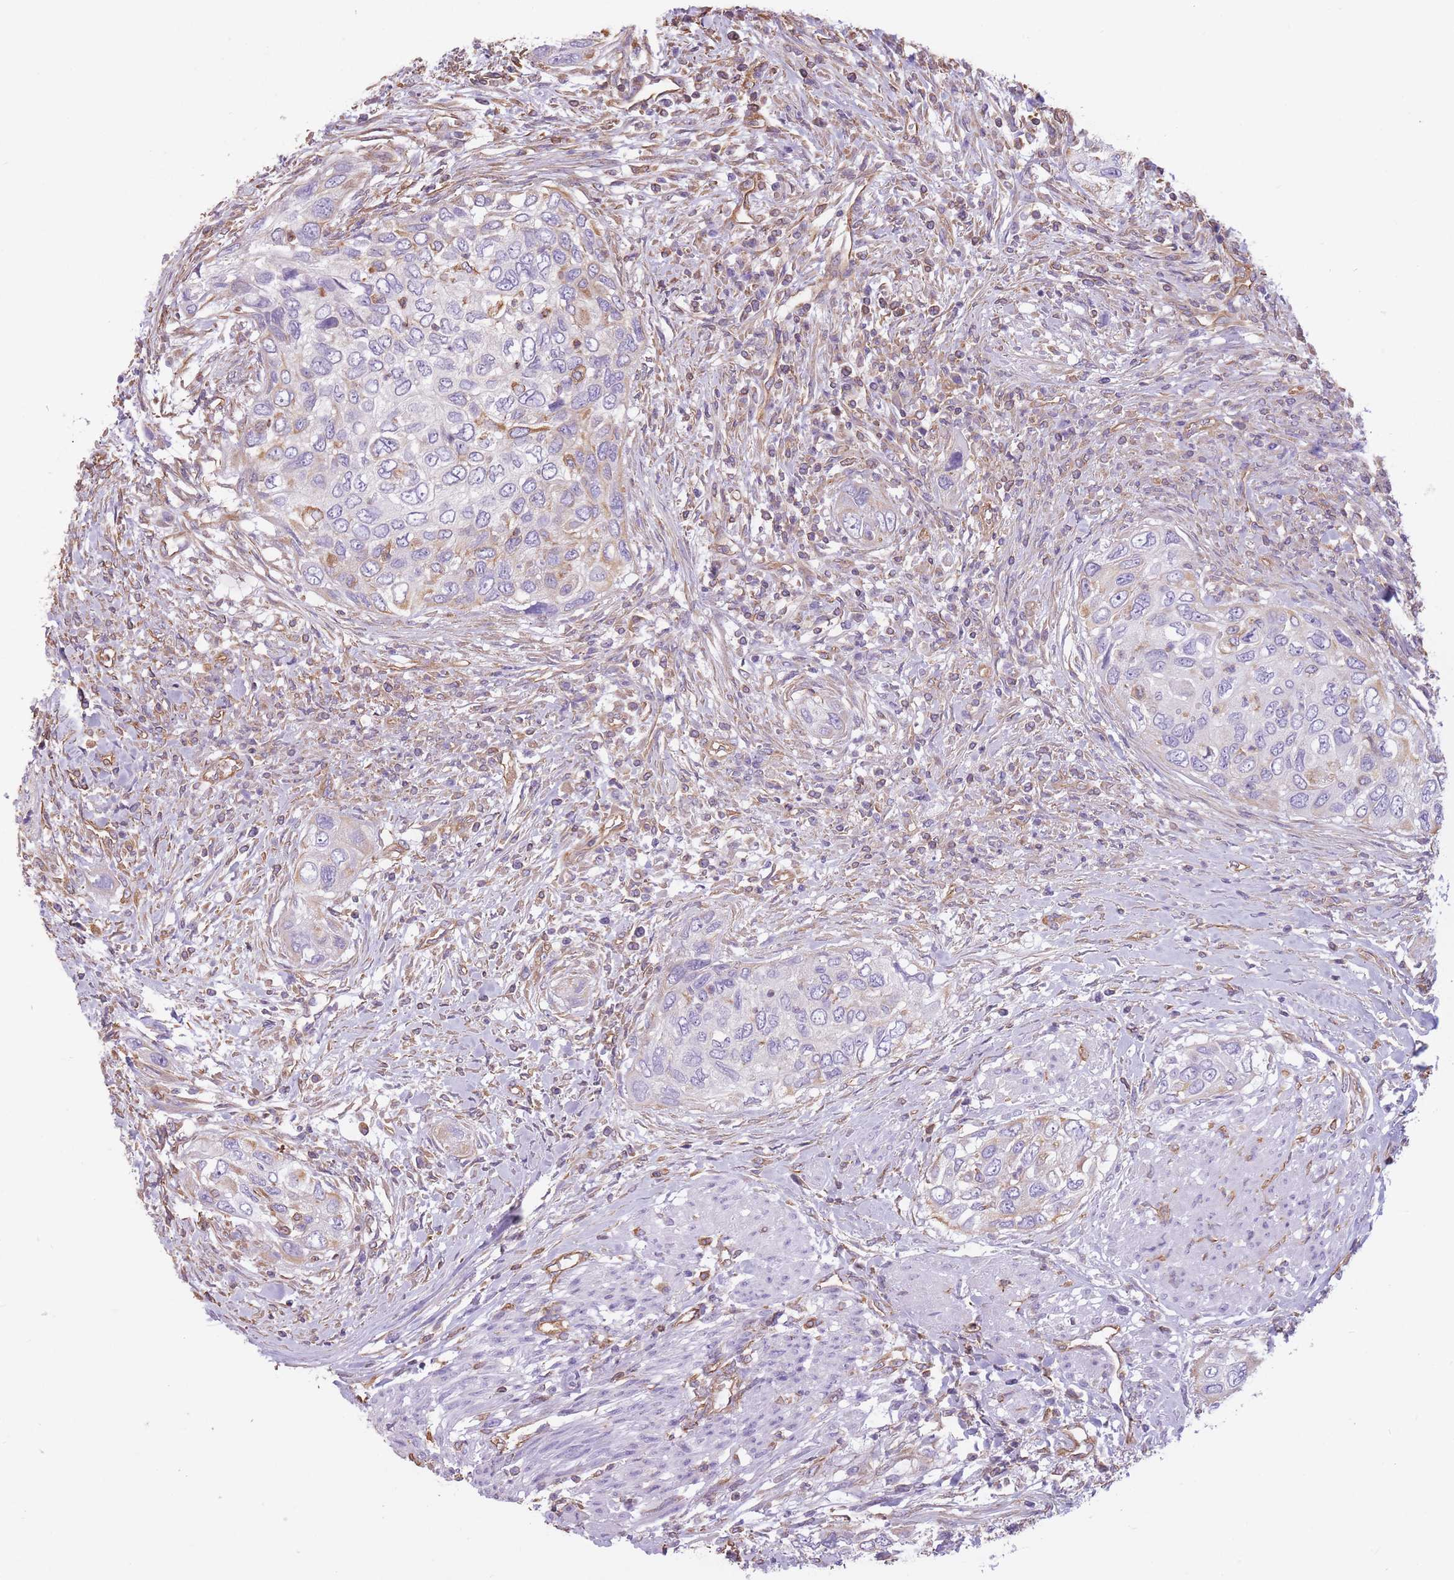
{"staining": {"intensity": "weak", "quantity": "<25%", "location": "cytoplasmic/membranous"}, "tissue": "urothelial cancer", "cell_type": "Tumor cells", "image_type": "cancer", "snomed": [{"axis": "morphology", "description": "Urothelial carcinoma, High grade"}, {"axis": "topography", "description": "Urinary bladder"}], "caption": "High magnification brightfield microscopy of high-grade urothelial carcinoma stained with DAB (3,3'-diaminobenzidine) (brown) and counterstained with hematoxylin (blue): tumor cells show no significant staining.", "gene": "ADD1", "patient": {"sex": "female", "age": 60}}